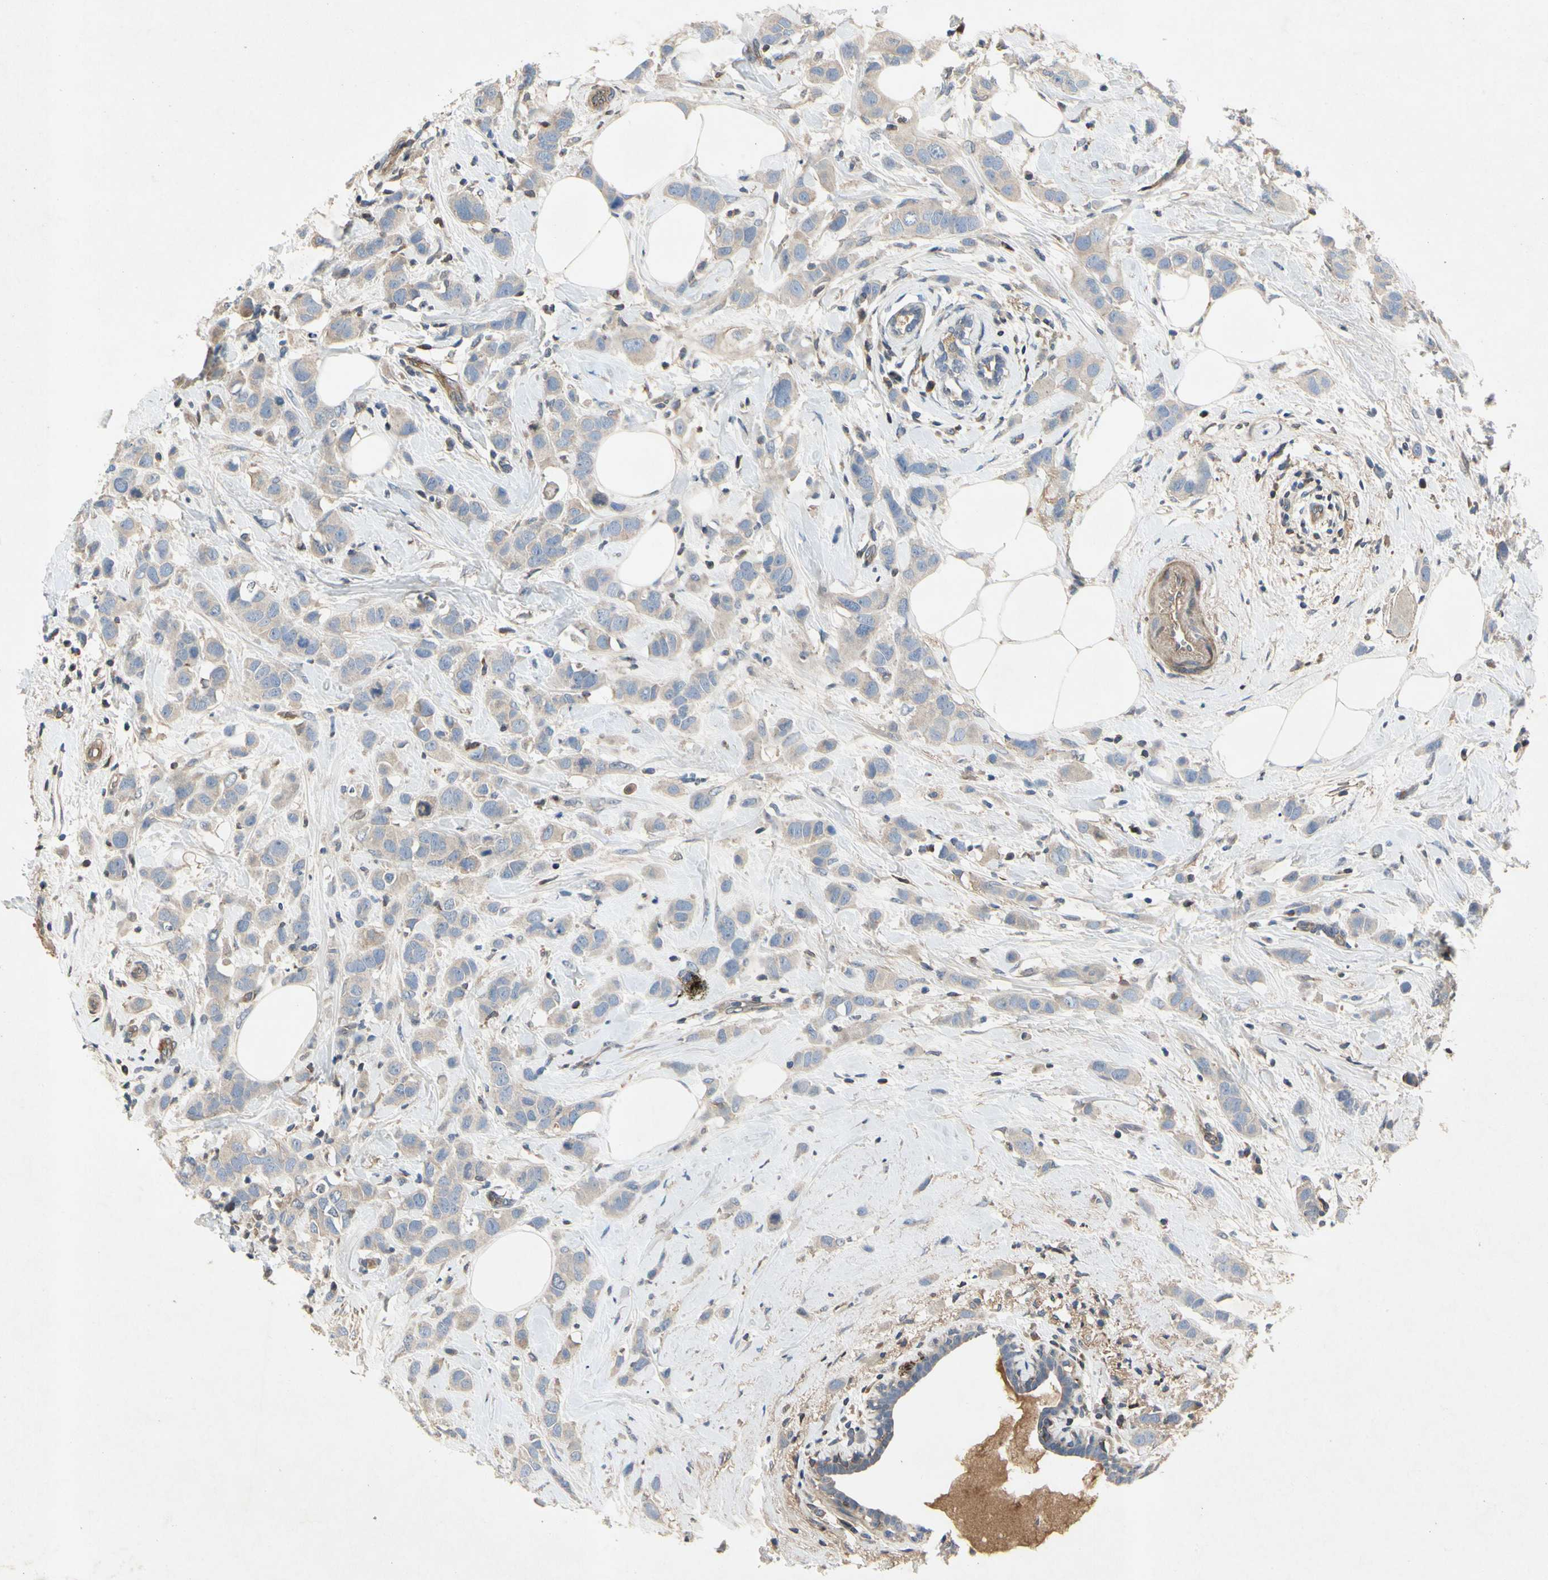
{"staining": {"intensity": "weak", "quantity": ">75%", "location": "cytoplasmic/membranous"}, "tissue": "breast cancer", "cell_type": "Tumor cells", "image_type": "cancer", "snomed": [{"axis": "morphology", "description": "Normal tissue, NOS"}, {"axis": "morphology", "description": "Duct carcinoma"}, {"axis": "topography", "description": "Breast"}], "caption": "Immunohistochemical staining of human breast cancer (invasive ductal carcinoma) shows weak cytoplasmic/membranous protein staining in approximately >75% of tumor cells.", "gene": "CRTAC1", "patient": {"sex": "female", "age": 50}}